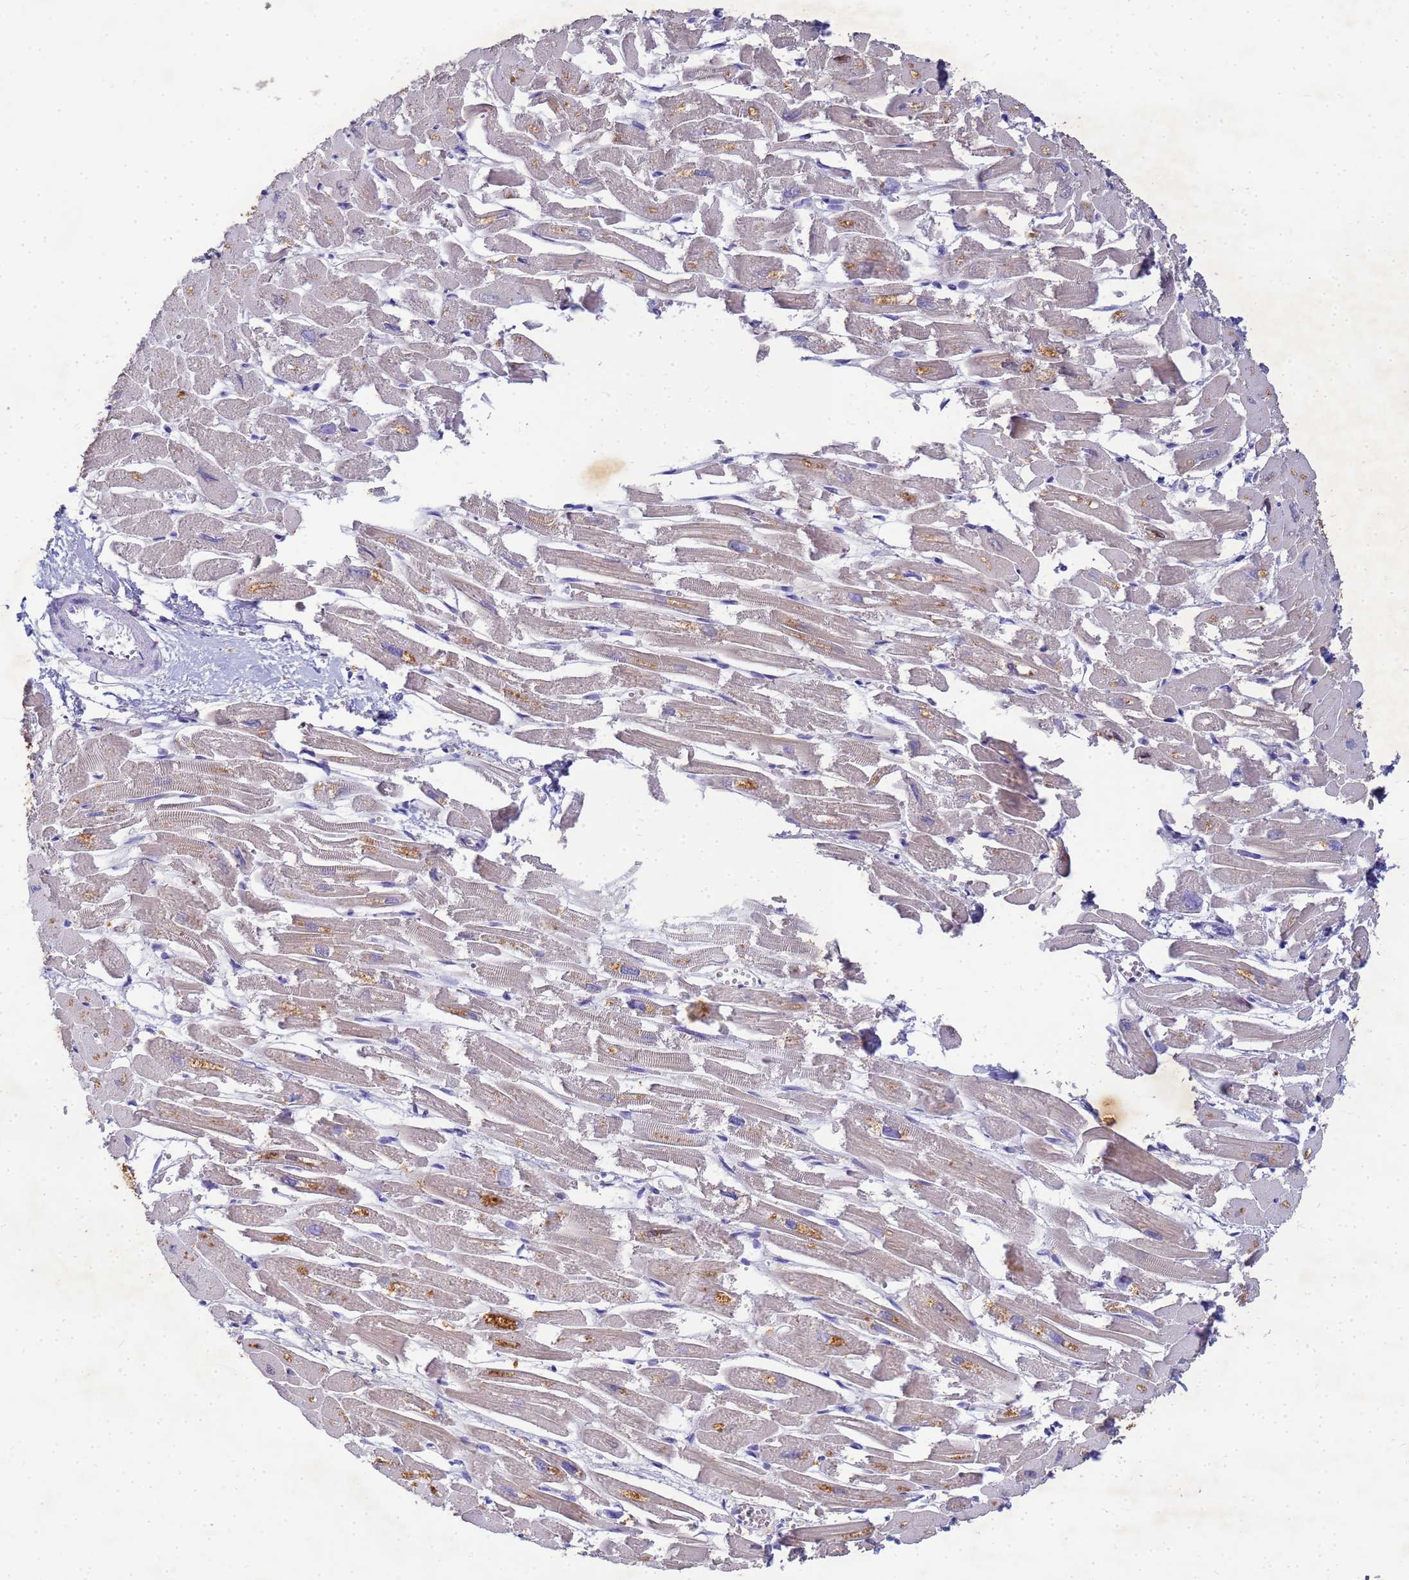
{"staining": {"intensity": "moderate", "quantity": "25%-75%", "location": "cytoplasmic/membranous"}, "tissue": "heart muscle", "cell_type": "Cardiomyocytes", "image_type": "normal", "snomed": [{"axis": "morphology", "description": "Normal tissue, NOS"}, {"axis": "topography", "description": "Heart"}], "caption": "Immunohistochemistry image of normal heart muscle: human heart muscle stained using immunohistochemistry (IHC) reveals medium levels of moderate protein expression localized specifically in the cytoplasmic/membranous of cardiomyocytes, appearing as a cytoplasmic/membranous brown color.", "gene": "B3GNT8", "patient": {"sex": "male", "age": 54}}